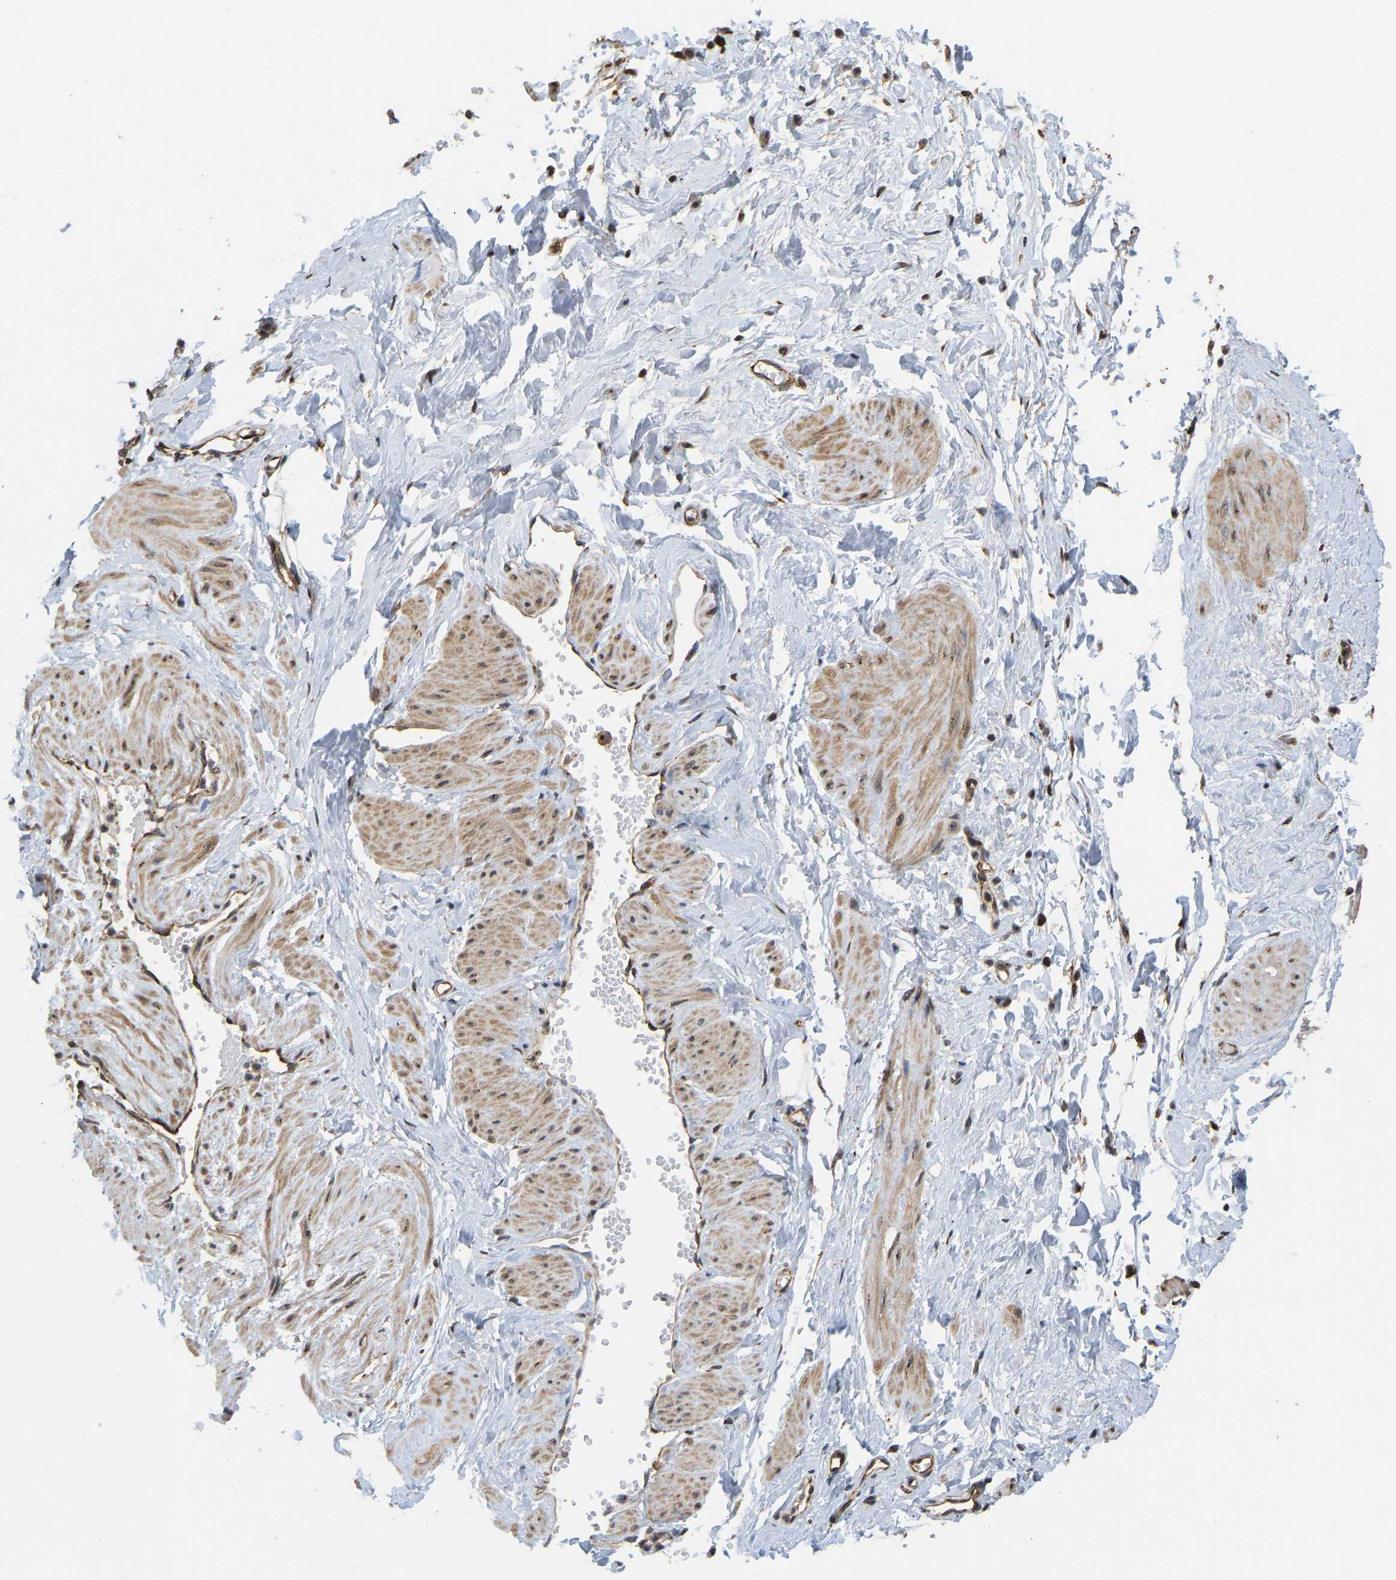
{"staining": {"intensity": "weak", "quantity": "25%-75%", "location": "cytoplasmic/membranous"}, "tissue": "adipose tissue", "cell_type": "Adipocytes", "image_type": "normal", "snomed": [{"axis": "morphology", "description": "Normal tissue, NOS"}, {"axis": "topography", "description": "Soft tissue"}, {"axis": "topography", "description": "Vascular tissue"}], "caption": "A brown stain labels weak cytoplasmic/membranous staining of a protein in adipocytes of unremarkable adipose tissue.", "gene": "YIPF4", "patient": {"sex": "female", "age": 35}}